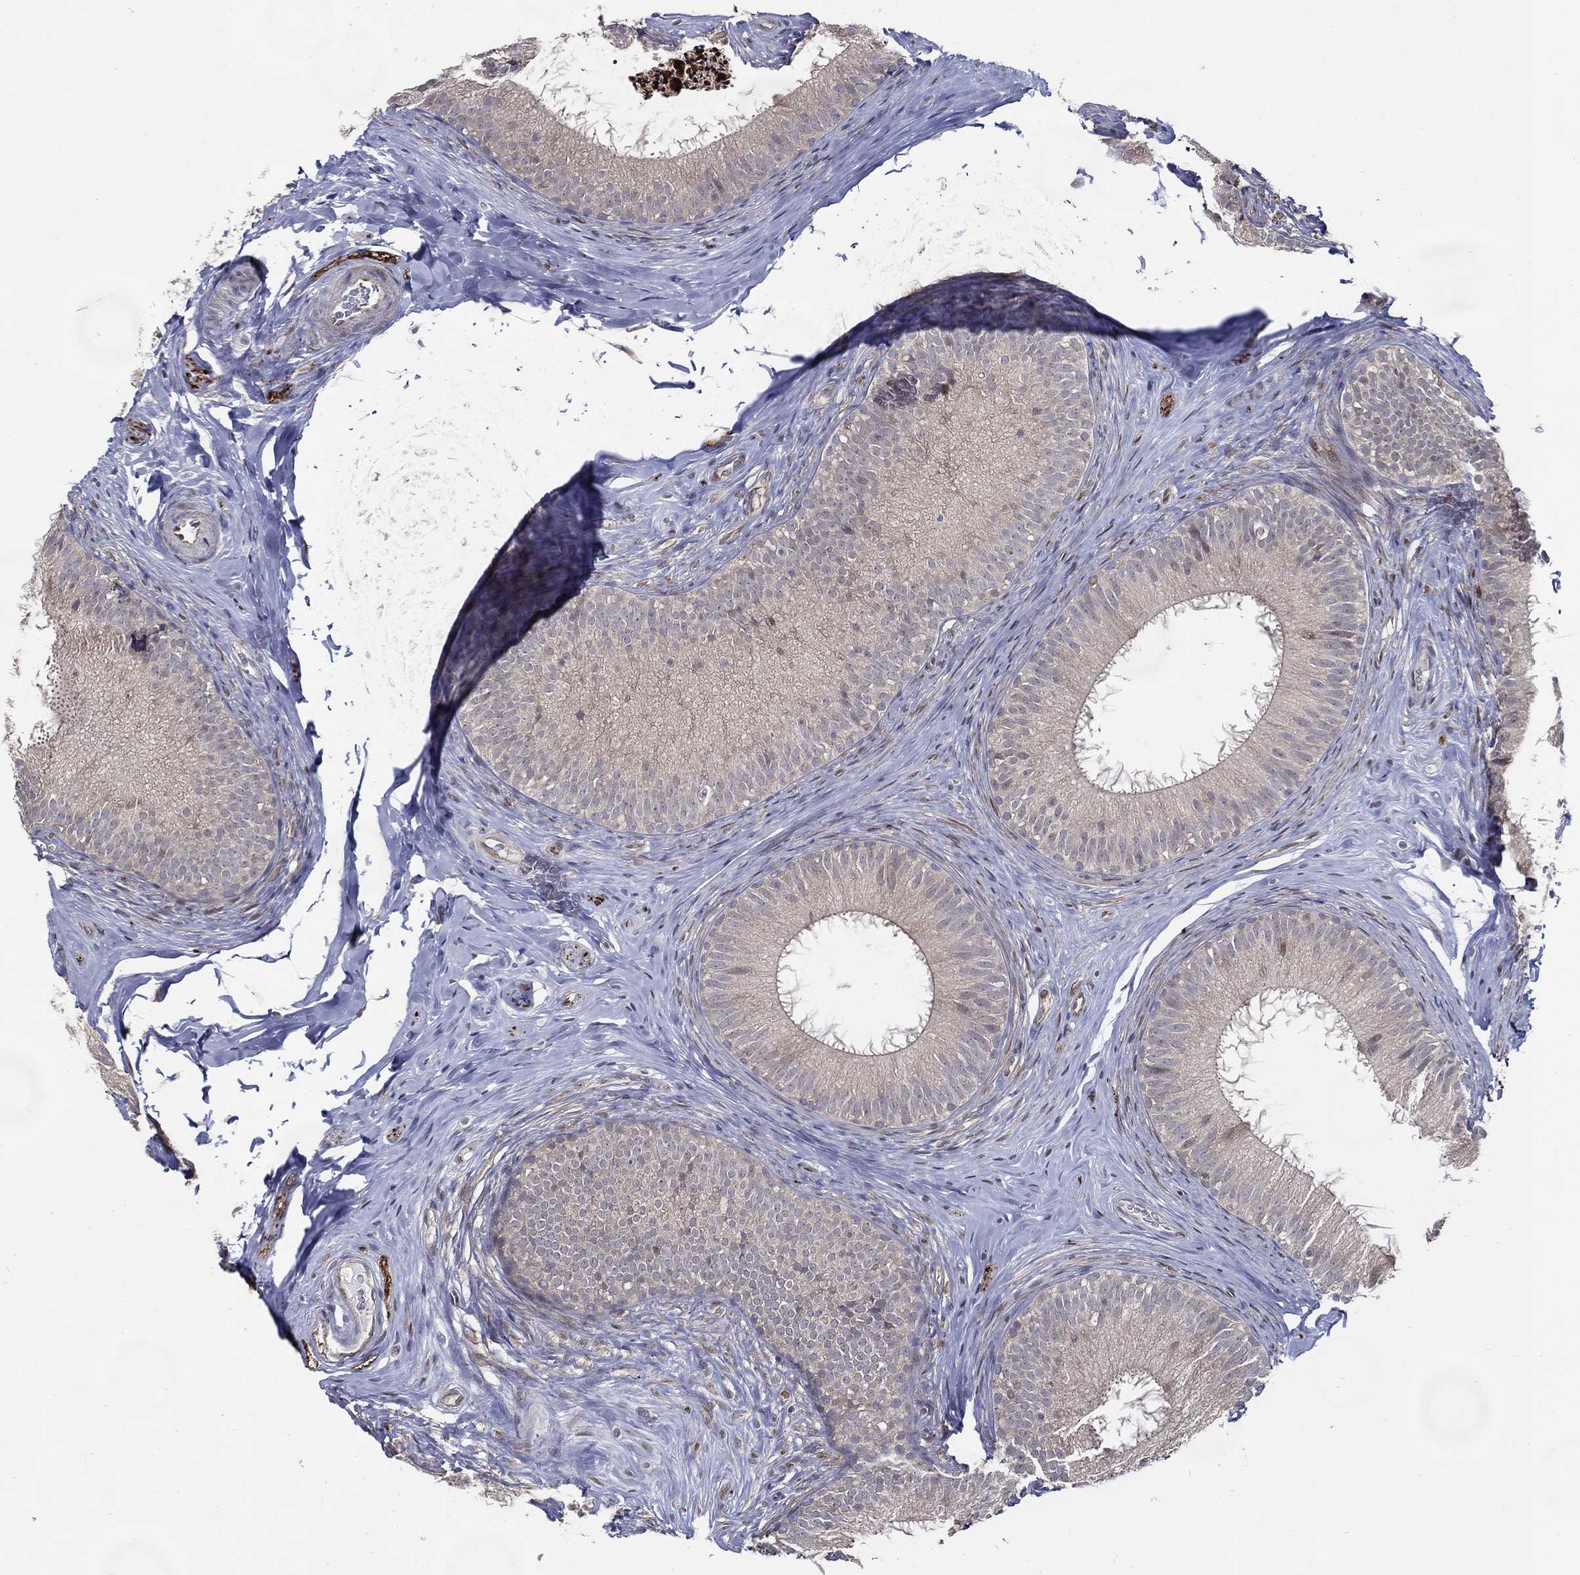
{"staining": {"intensity": "moderate", "quantity": "<25%", "location": "cytoplasmic/membranous"}, "tissue": "epididymis", "cell_type": "Glandular cells", "image_type": "normal", "snomed": [{"axis": "morphology", "description": "Normal tissue, NOS"}, {"axis": "morphology", "description": "Carcinoma, Embryonal, NOS"}, {"axis": "topography", "description": "Testis"}, {"axis": "topography", "description": "Epididymis"}], "caption": "Immunohistochemical staining of benign human epididymis demonstrates <25% levels of moderate cytoplasmic/membranous protein staining in about <25% of glandular cells.", "gene": "ARHGAP11A", "patient": {"sex": "male", "age": 24}}